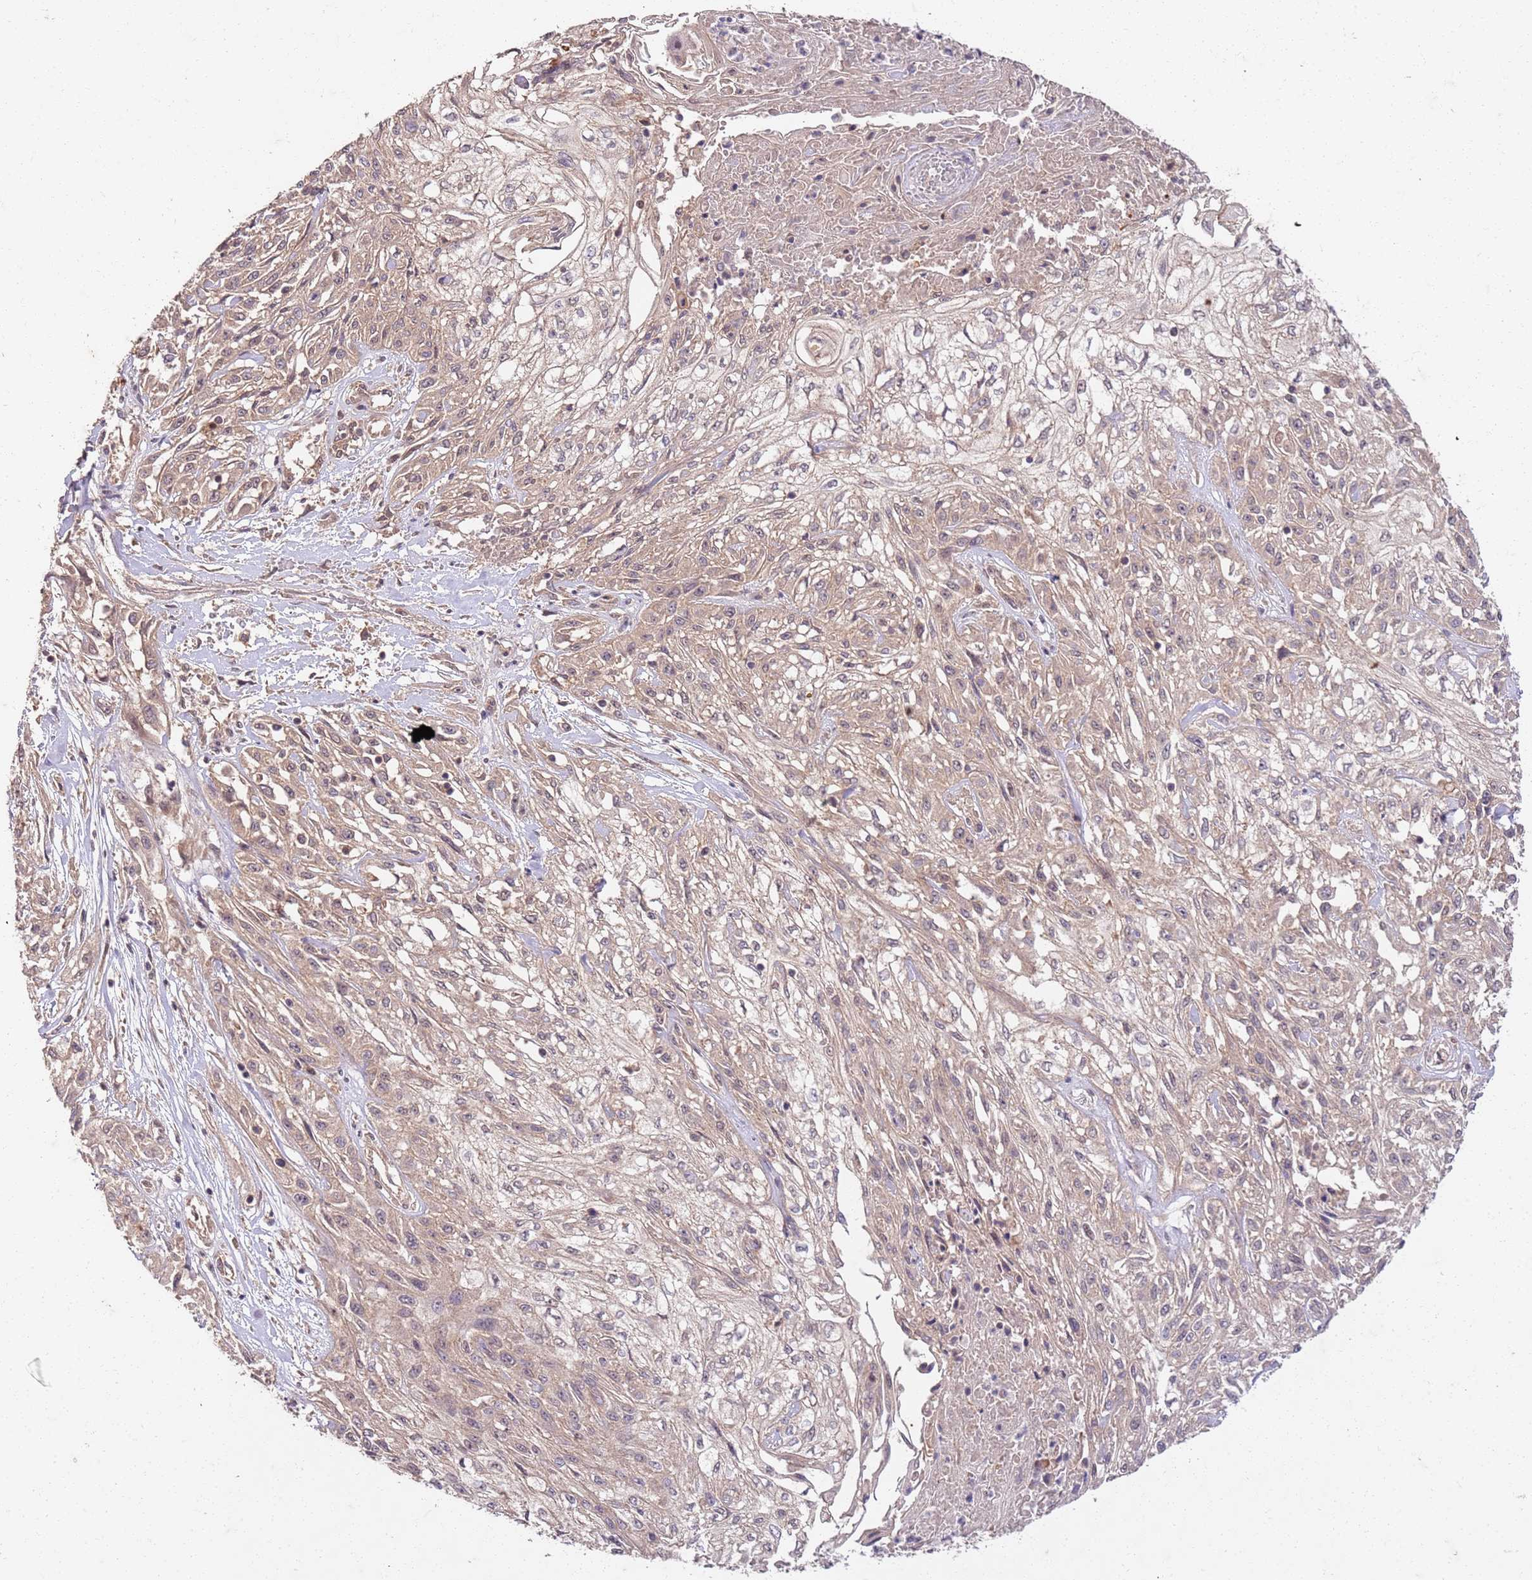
{"staining": {"intensity": "weak", "quantity": "<25%", "location": "cytoplasmic/membranous"}, "tissue": "skin cancer", "cell_type": "Tumor cells", "image_type": "cancer", "snomed": [{"axis": "morphology", "description": "Squamous cell carcinoma, NOS"}, {"axis": "morphology", "description": "Squamous cell carcinoma, metastatic, NOS"}, {"axis": "topography", "description": "Skin"}, {"axis": "topography", "description": "Lymph node"}], "caption": "IHC photomicrograph of human skin cancer (squamous cell carcinoma) stained for a protein (brown), which shows no staining in tumor cells.", "gene": "UBE3A", "patient": {"sex": "male", "age": 75}}